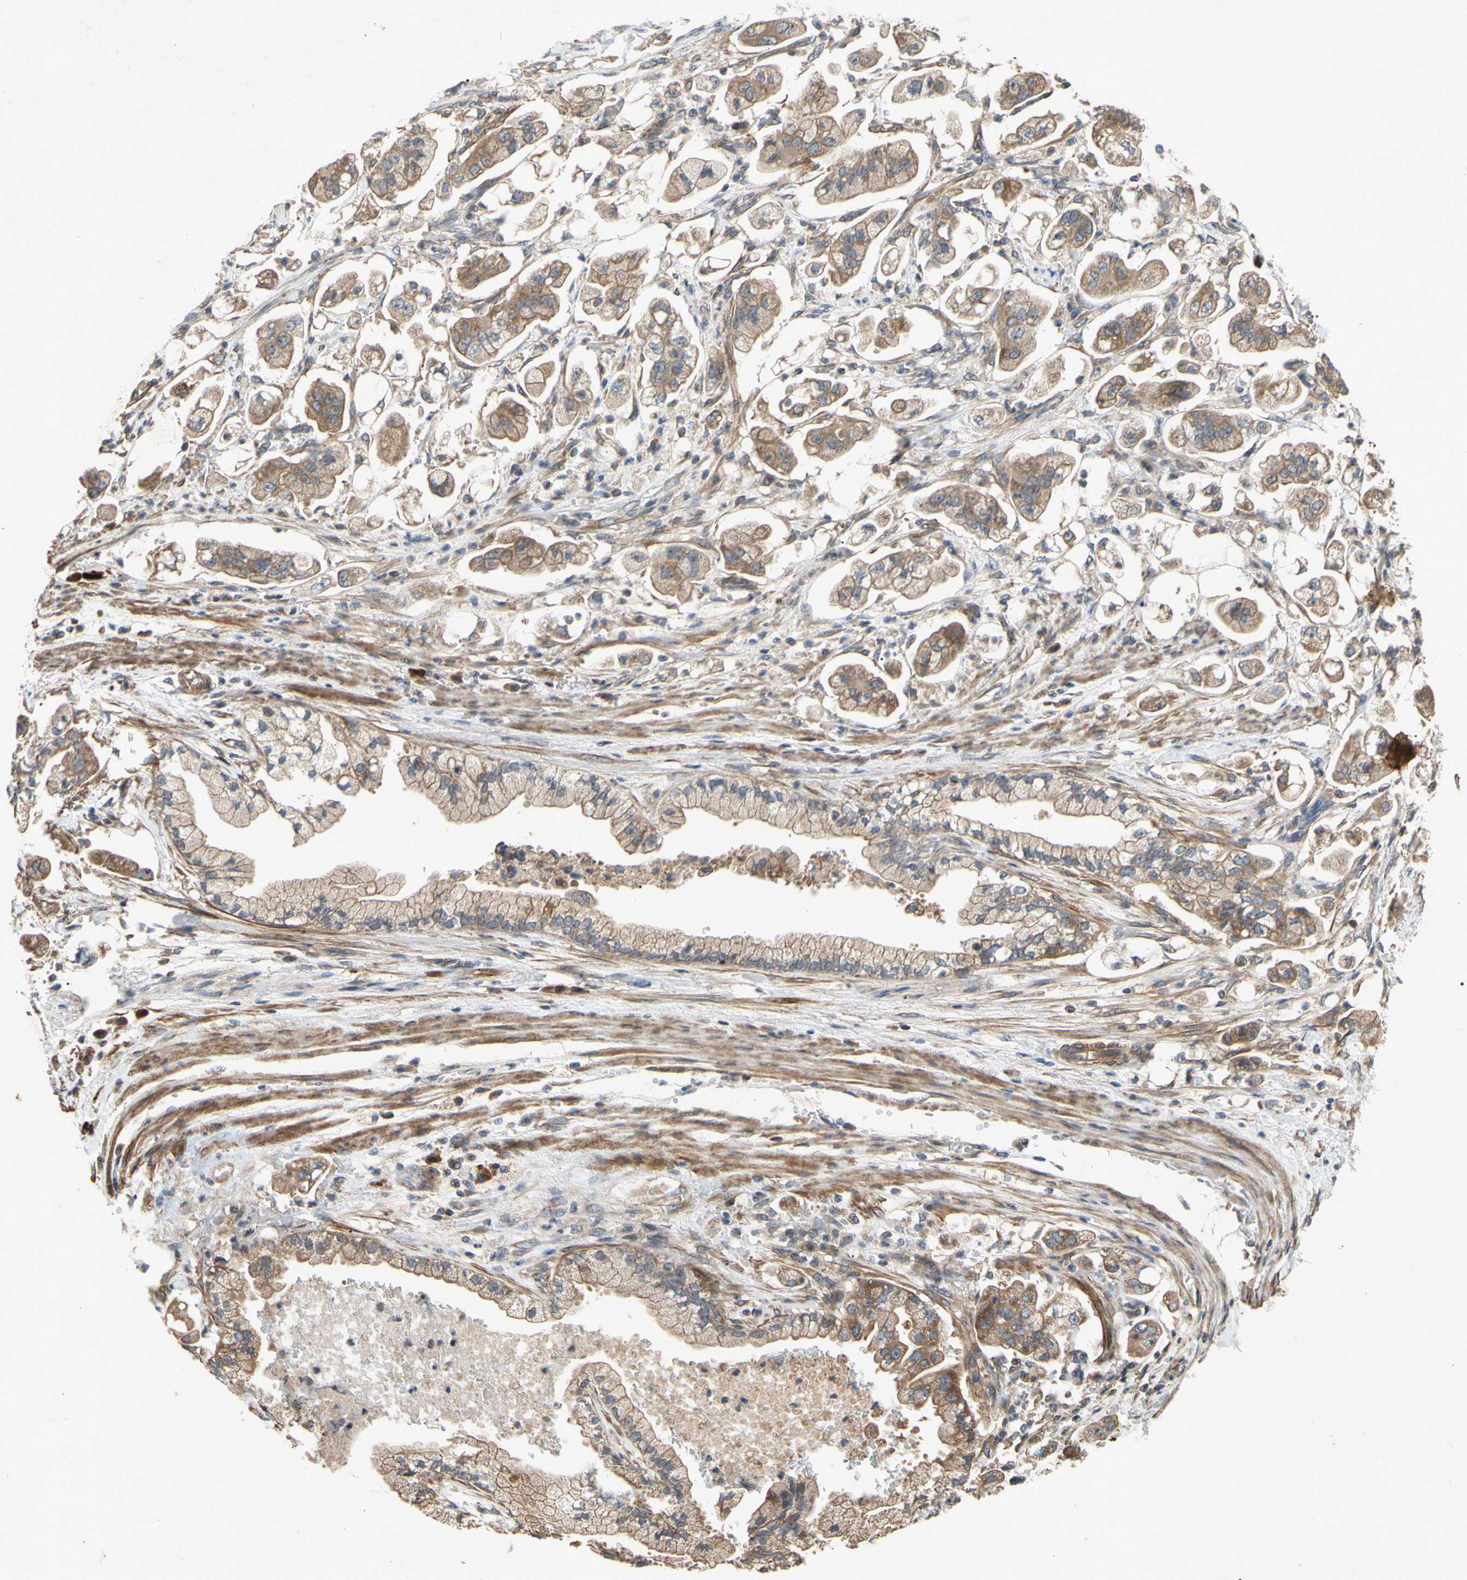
{"staining": {"intensity": "moderate", "quantity": ">75%", "location": "cytoplasmic/membranous"}, "tissue": "stomach cancer", "cell_type": "Tumor cells", "image_type": "cancer", "snomed": [{"axis": "morphology", "description": "Adenocarcinoma, NOS"}, {"axis": "topography", "description": "Stomach"}], "caption": "Stomach cancer (adenocarcinoma) was stained to show a protein in brown. There is medium levels of moderate cytoplasmic/membranous staining in about >75% of tumor cells.", "gene": "PARD6A", "patient": {"sex": "male", "age": 62}}